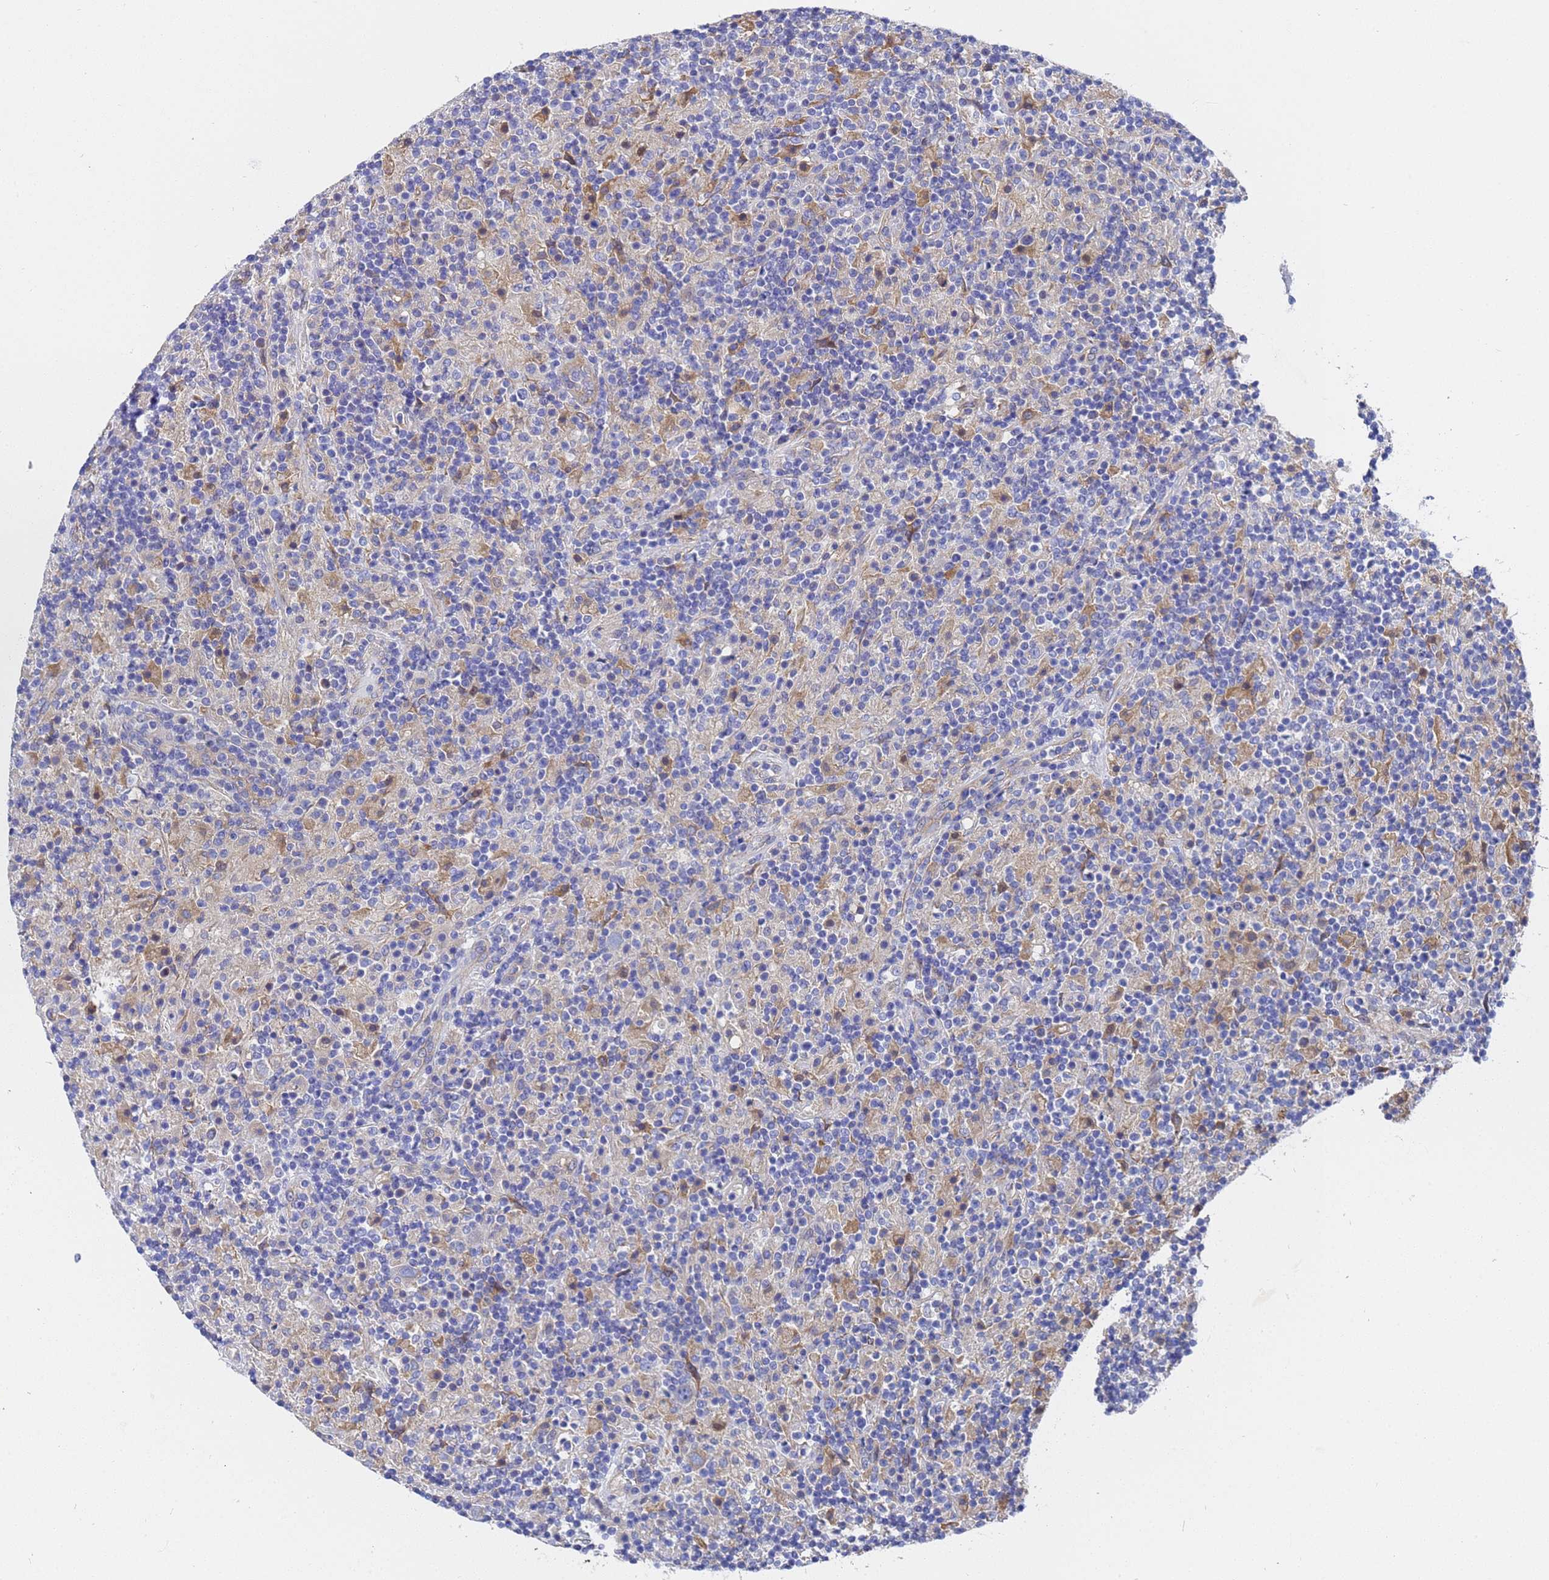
{"staining": {"intensity": "negative", "quantity": "none", "location": "none"}, "tissue": "lymphoma", "cell_type": "Tumor cells", "image_type": "cancer", "snomed": [{"axis": "morphology", "description": "Hodgkin's disease, NOS"}, {"axis": "topography", "description": "Lymph node"}], "caption": "High power microscopy photomicrograph of an immunohistochemistry photomicrograph of lymphoma, revealing no significant positivity in tumor cells.", "gene": "TM4SF4", "patient": {"sex": "male", "age": 70}}